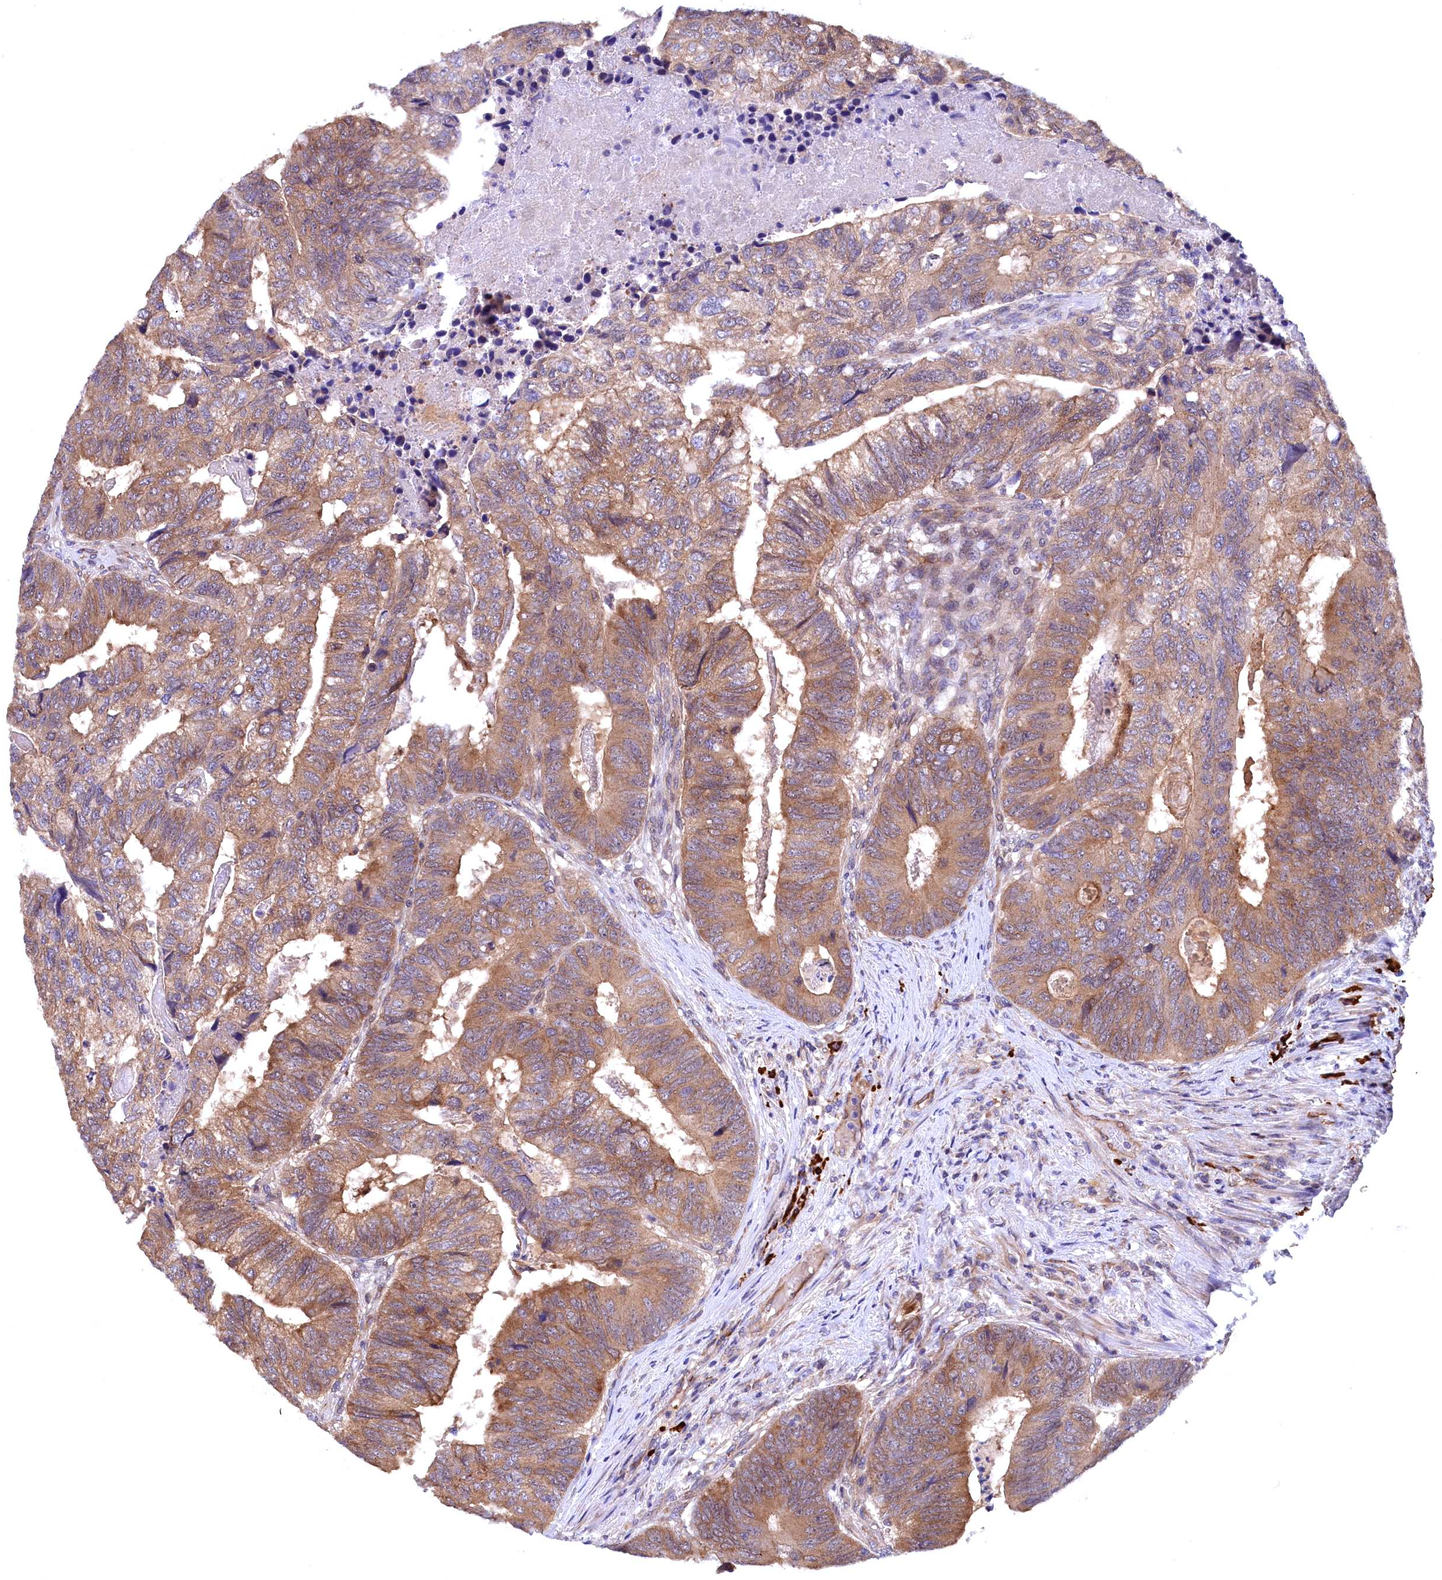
{"staining": {"intensity": "moderate", "quantity": ">75%", "location": "cytoplasmic/membranous"}, "tissue": "colorectal cancer", "cell_type": "Tumor cells", "image_type": "cancer", "snomed": [{"axis": "morphology", "description": "Adenocarcinoma, NOS"}, {"axis": "topography", "description": "Colon"}], "caption": "DAB (3,3'-diaminobenzidine) immunohistochemical staining of human colorectal cancer (adenocarcinoma) displays moderate cytoplasmic/membranous protein positivity in about >75% of tumor cells.", "gene": "JPT2", "patient": {"sex": "female", "age": 67}}